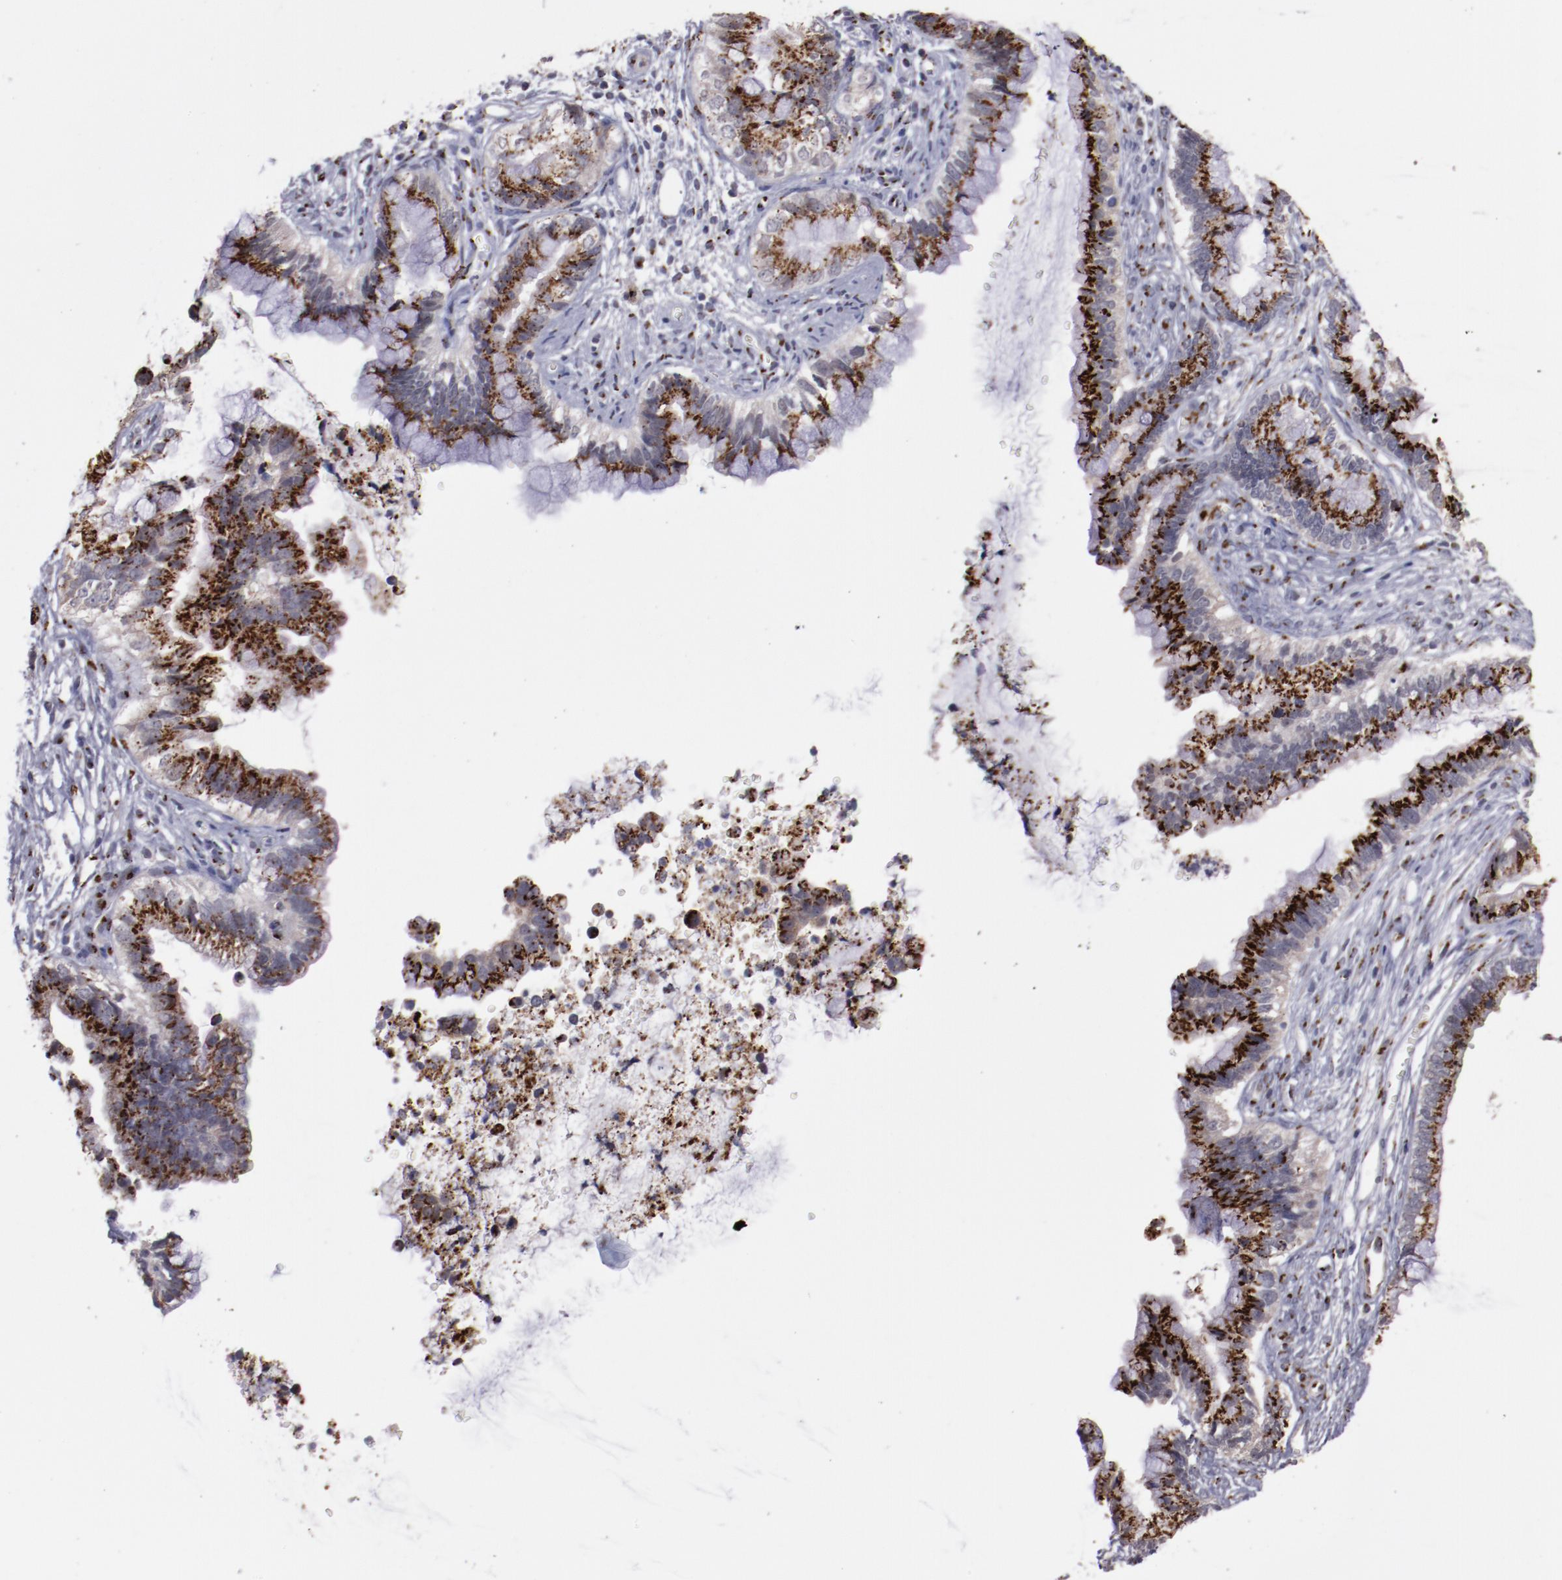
{"staining": {"intensity": "strong", "quantity": ">75%", "location": "cytoplasmic/membranous"}, "tissue": "cervical cancer", "cell_type": "Tumor cells", "image_type": "cancer", "snomed": [{"axis": "morphology", "description": "Adenocarcinoma, NOS"}, {"axis": "topography", "description": "Cervix"}], "caption": "Immunohistochemical staining of human cervical cancer (adenocarcinoma) displays strong cytoplasmic/membranous protein staining in approximately >75% of tumor cells. The staining was performed using DAB, with brown indicating positive protein expression. Nuclei are stained blue with hematoxylin.", "gene": "GOLIM4", "patient": {"sex": "female", "age": 44}}